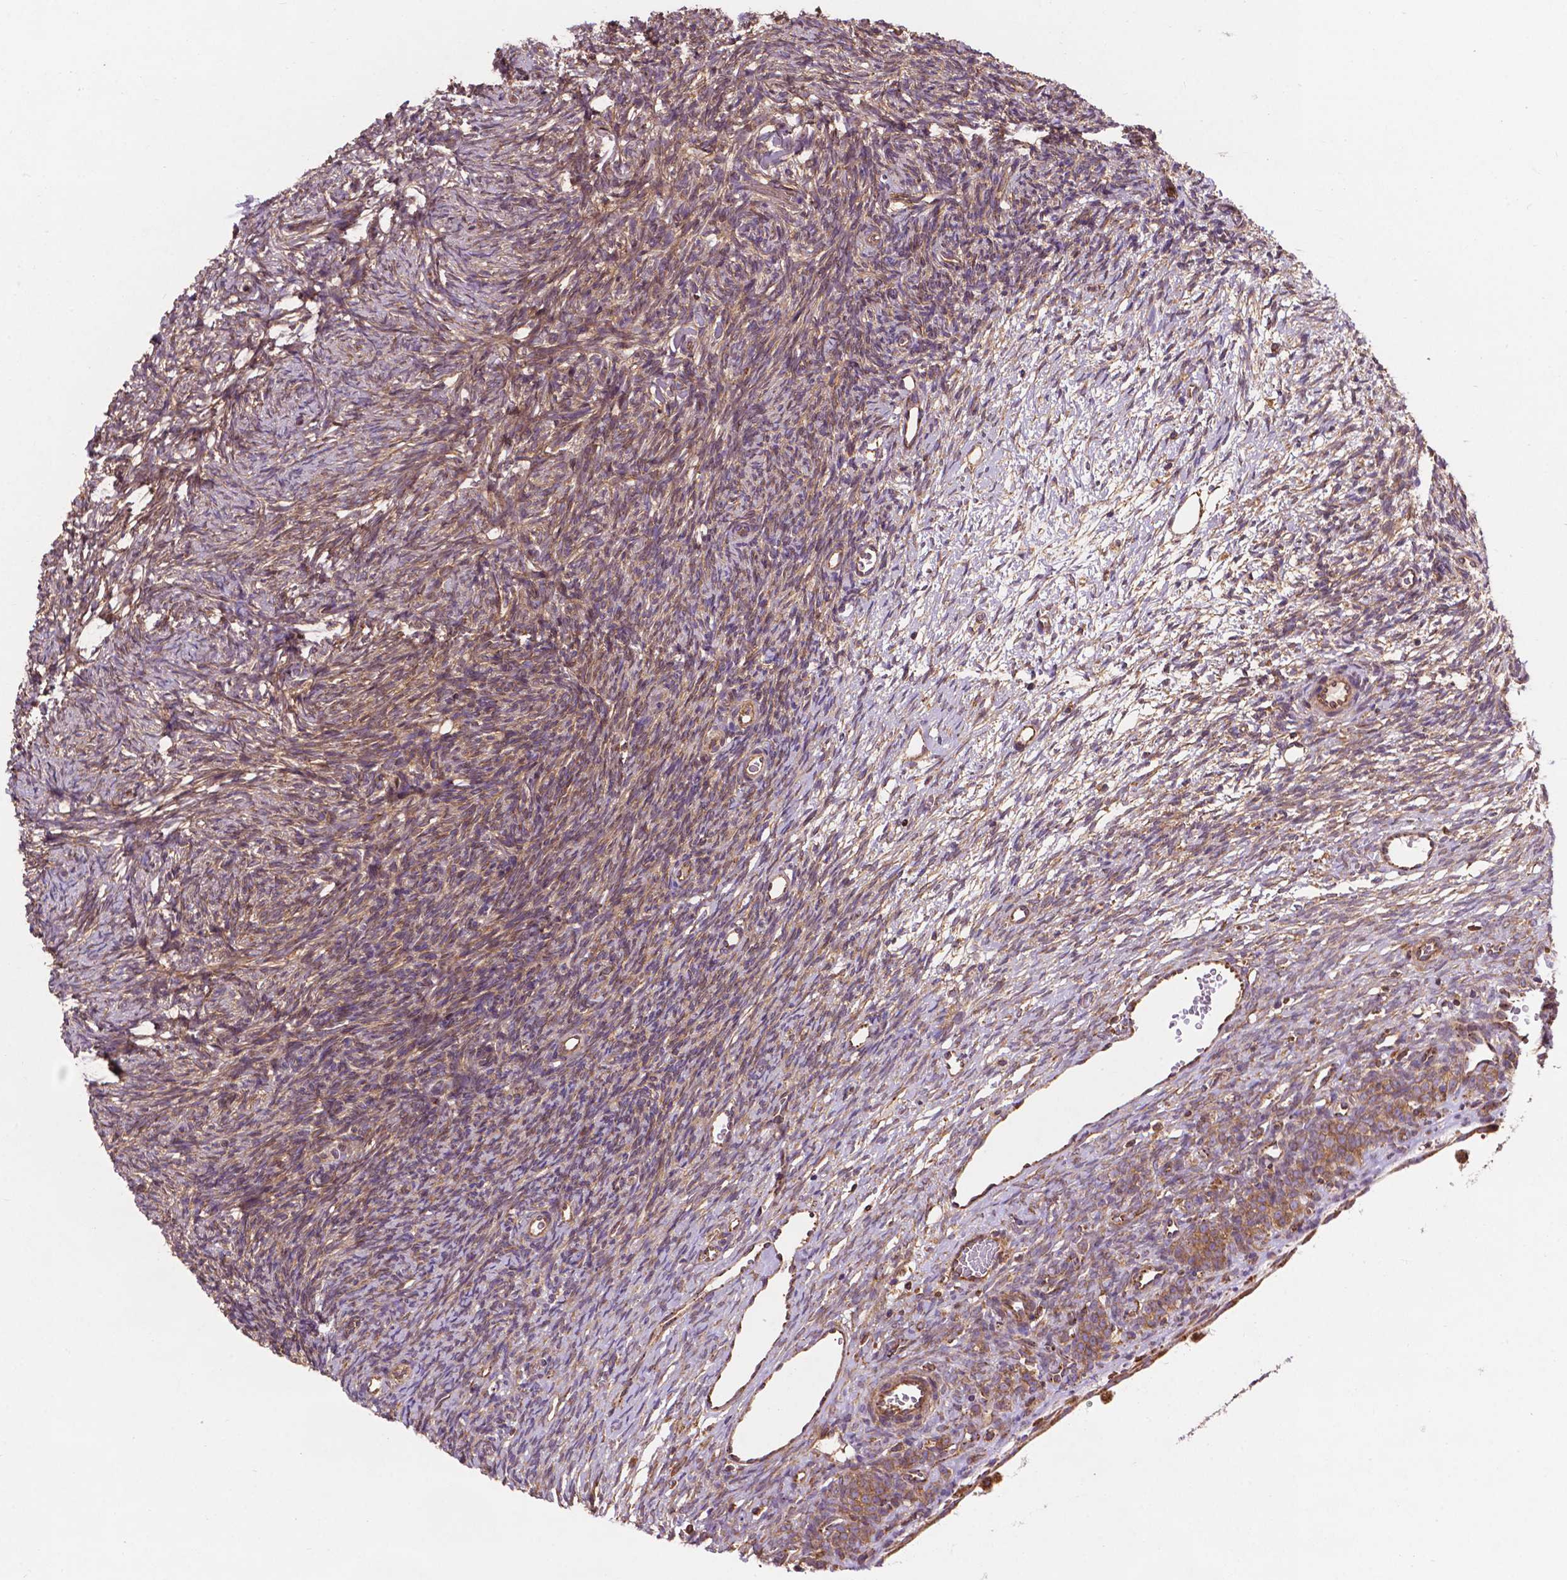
{"staining": {"intensity": "moderate", "quantity": ">75%", "location": "cytoplasmic/membranous"}, "tissue": "ovary", "cell_type": "Follicle cells", "image_type": "normal", "snomed": [{"axis": "morphology", "description": "Normal tissue, NOS"}, {"axis": "topography", "description": "Ovary"}], "caption": "Protein staining of normal ovary reveals moderate cytoplasmic/membranous expression in about >75% of follicle cells. The staining was performed using DAB (3,3'-diaminobenzidine) to visualize the protein expression in brown, while the nuclei were stained in blue with hematoxylin (Magnification: 20x).", "gene": "CCDC71L", "patient": {"sex": "female", "age": 34}}